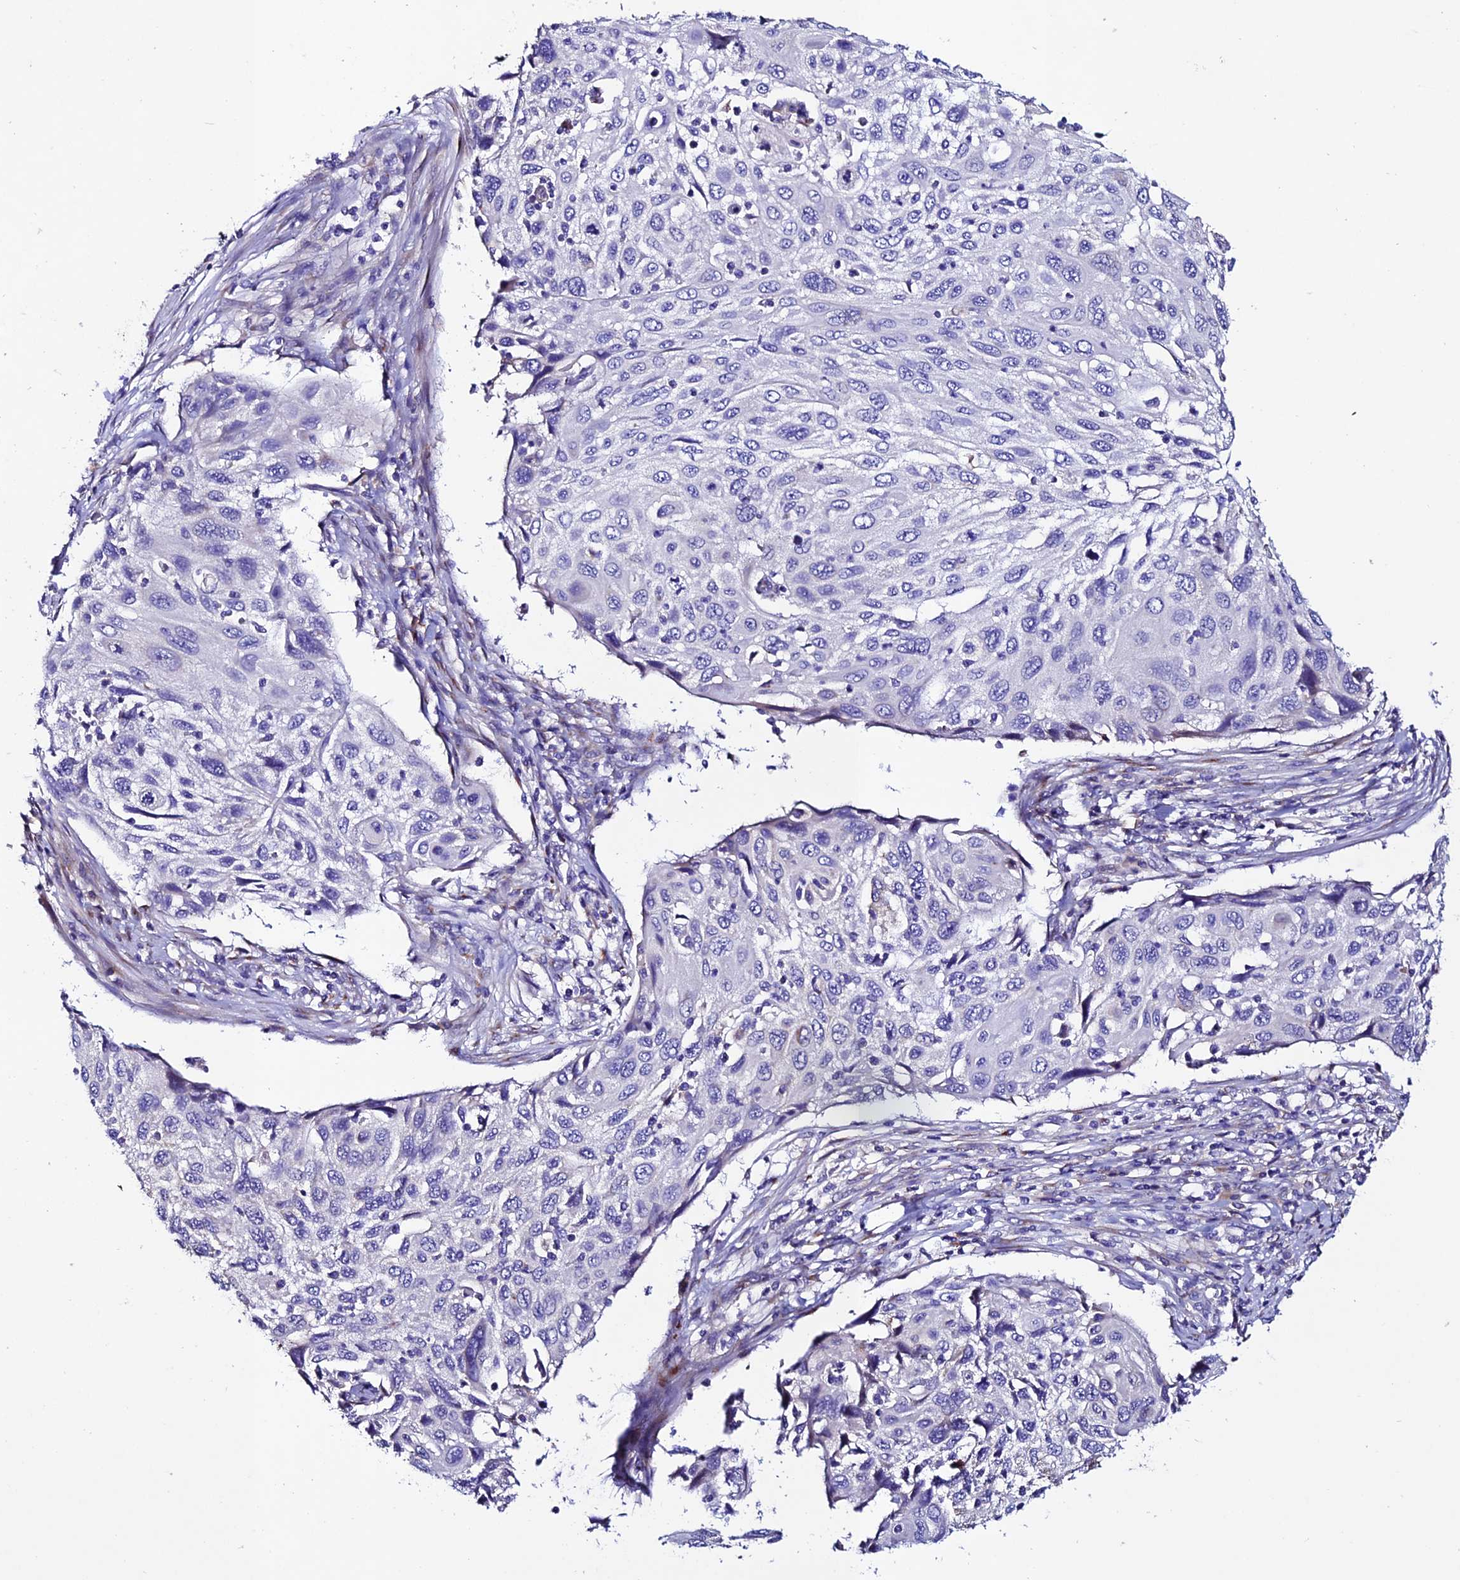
{"staining": {"intensity": "negative", "quantity": "none", "location": "none"}, "tissue": "cervical cancer", "cell_type": "Tumor cells", "image_type": "cancer", "snomed": [{"axis": "morphology", "description": "Squamous cell carcinoma, NOS"}, {"axis": "topography", "description": "Cervix"}], "caption": "Immunohistochemical staining of human cervical cancer demonstrates no significant positivity in tumor cells.", "gene": "OR51Q1", "patient": {"sex": "female", "age": 70}}